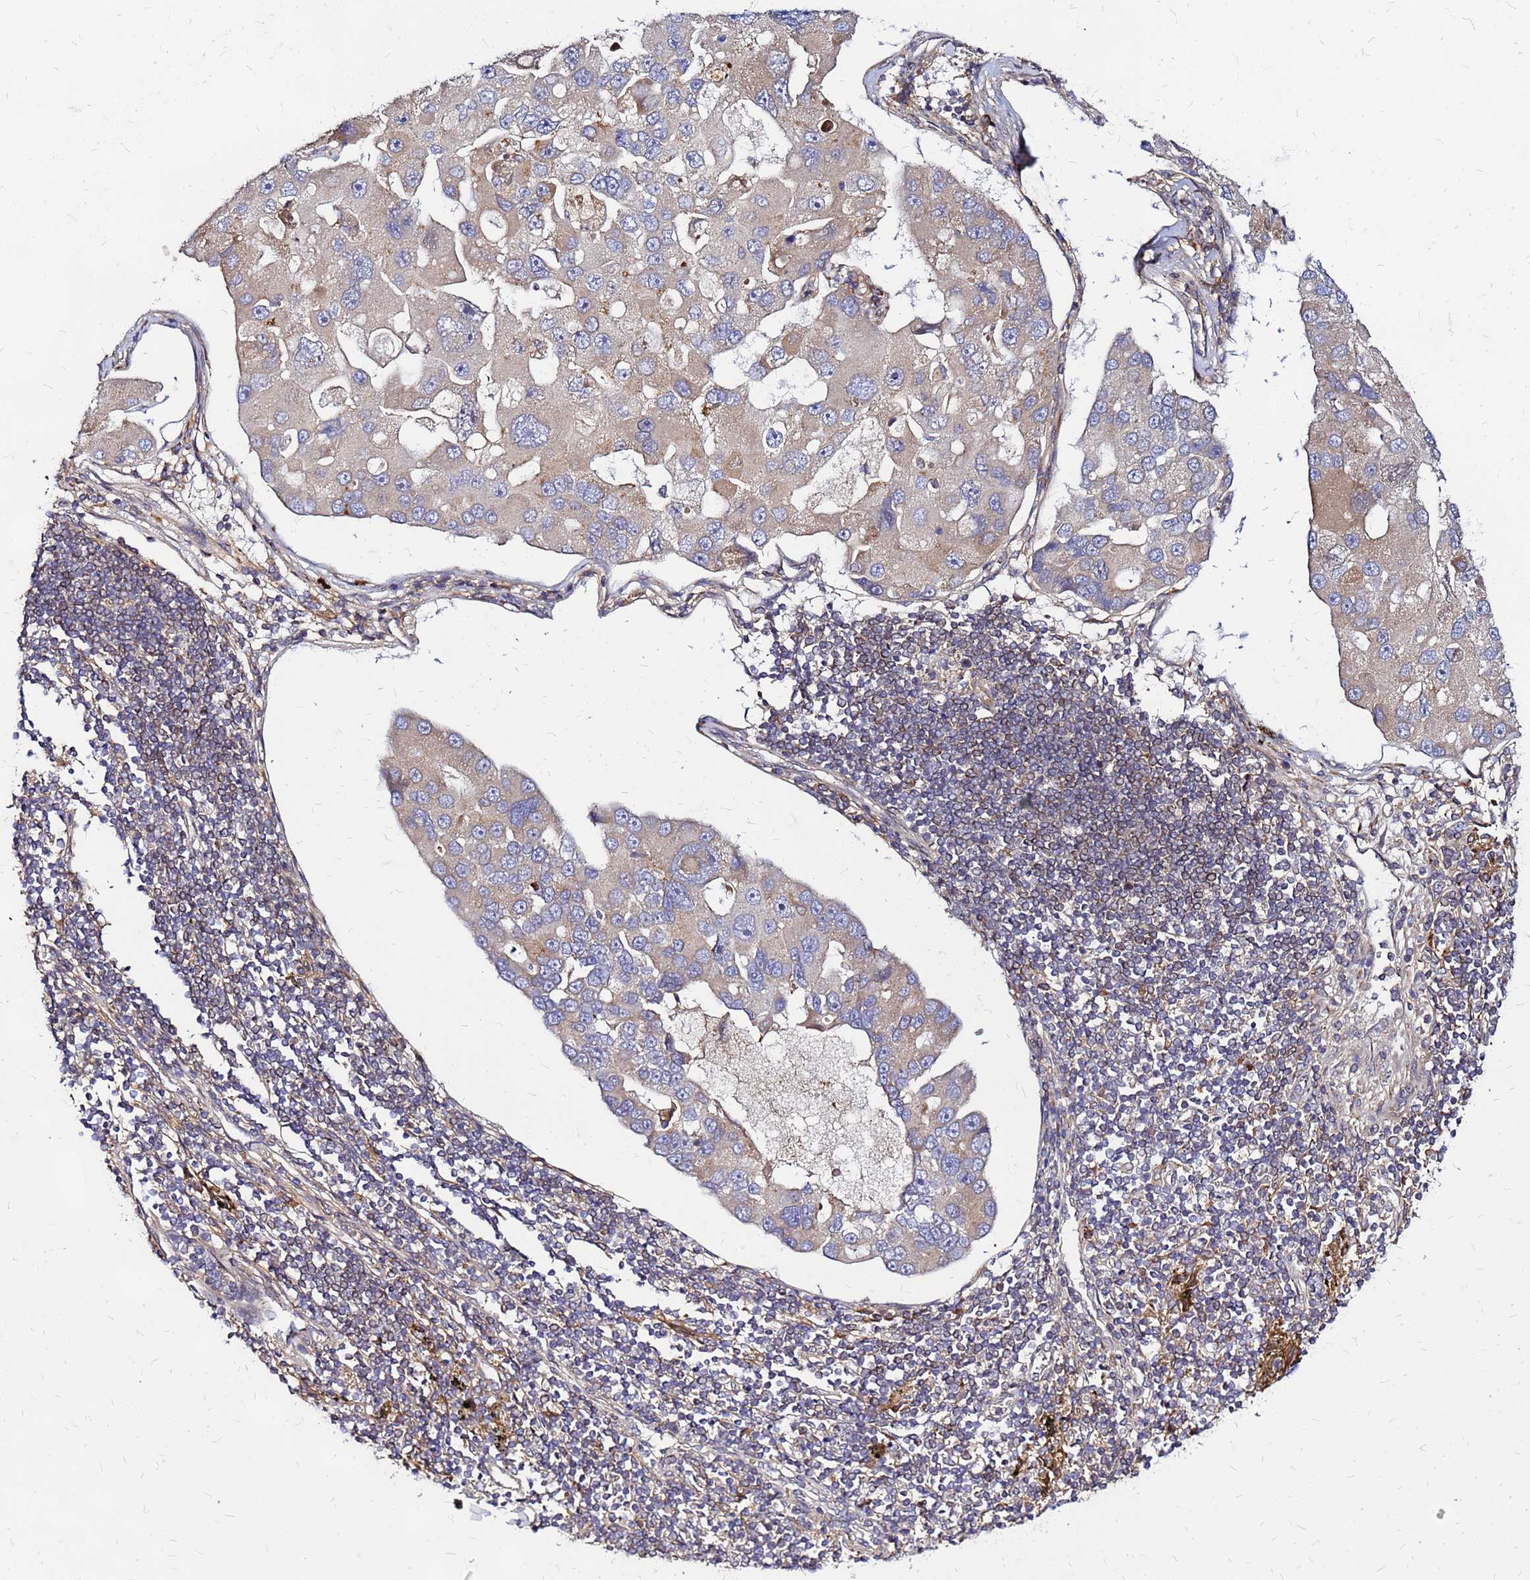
{"staining": {"intensity": "weak", "quantity": "<25%", "location": "cytoplasmic/membranous"}, "tissue": "lung cancer", "cell_type": "Tumor cells", "image_type": "cancer", "snomed": [{"axis": "morphology", "description": "Adenocarcinoma, NOS"}, {"axis": "topography", "description": "Lung"}], "caption": "Adenocarcinoma (lung) stained for a protein using IHC exhibits no expression tumor cells.", "gene": "CYBC1", "patient": {"sex": "female", "age": 54}}